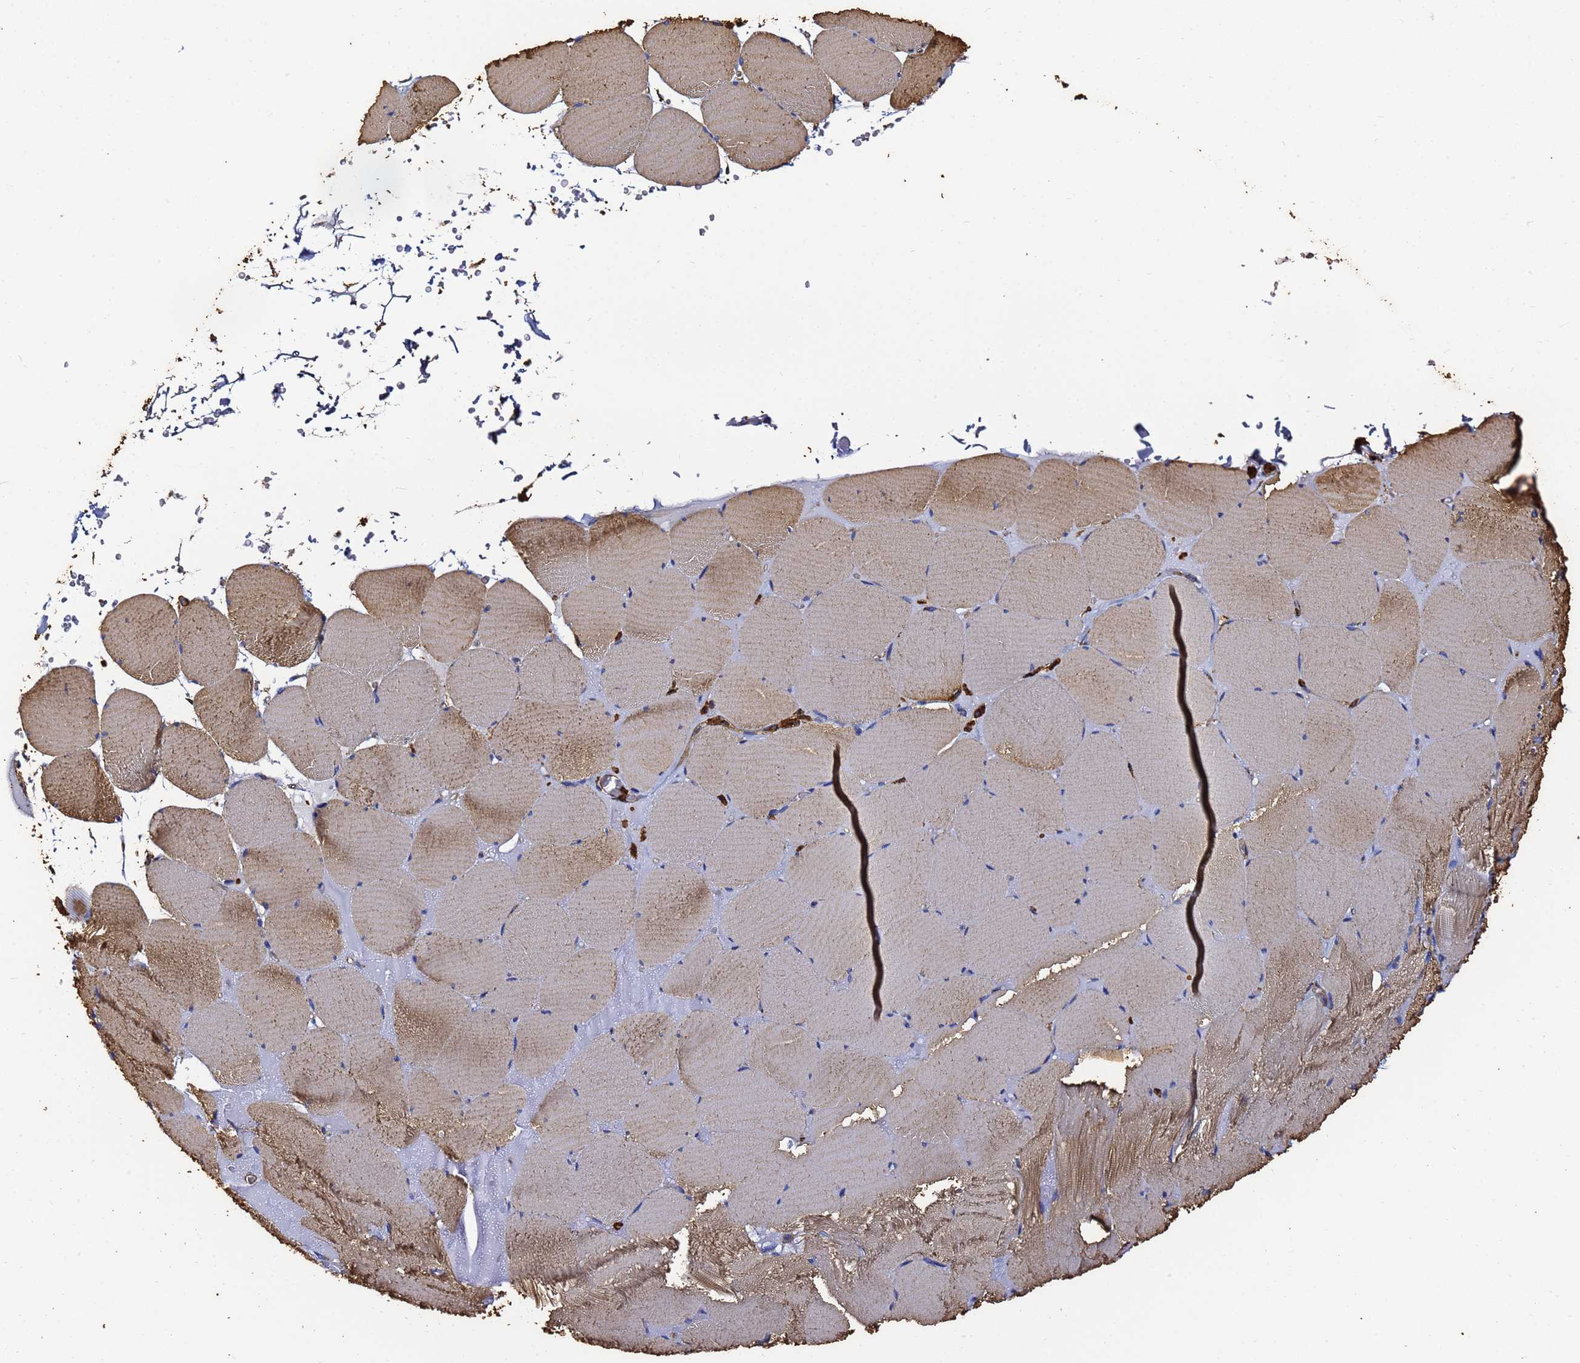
{"staining": {"intensity": "moderate", "quantity": "25%-75%", "location": "cytoplasmic/membranous"}, "tissue": "skeletal muscle", "cell_type": "Myocytes", "image_type": "normal", "snomed": [{"axis": "morphology", "description": "Normal tissue, NOS"}, {"axis": "topography", "description": "Skeletal muscle"}, {"axis": "topography", "description": "Head-Neck"}], "caption": "IHC photomicrograph of benign skeletal muscle: skeletal muscle stained using immunohistochemistry displays medium levels of moderate protein expression localized specifically in the cytoplasmic/membranous of myocytes, appearing as a cytoplasmic/membranous brown color.", "gene": "ACTA1", "patient": {"sex": "male", "age": 66}}